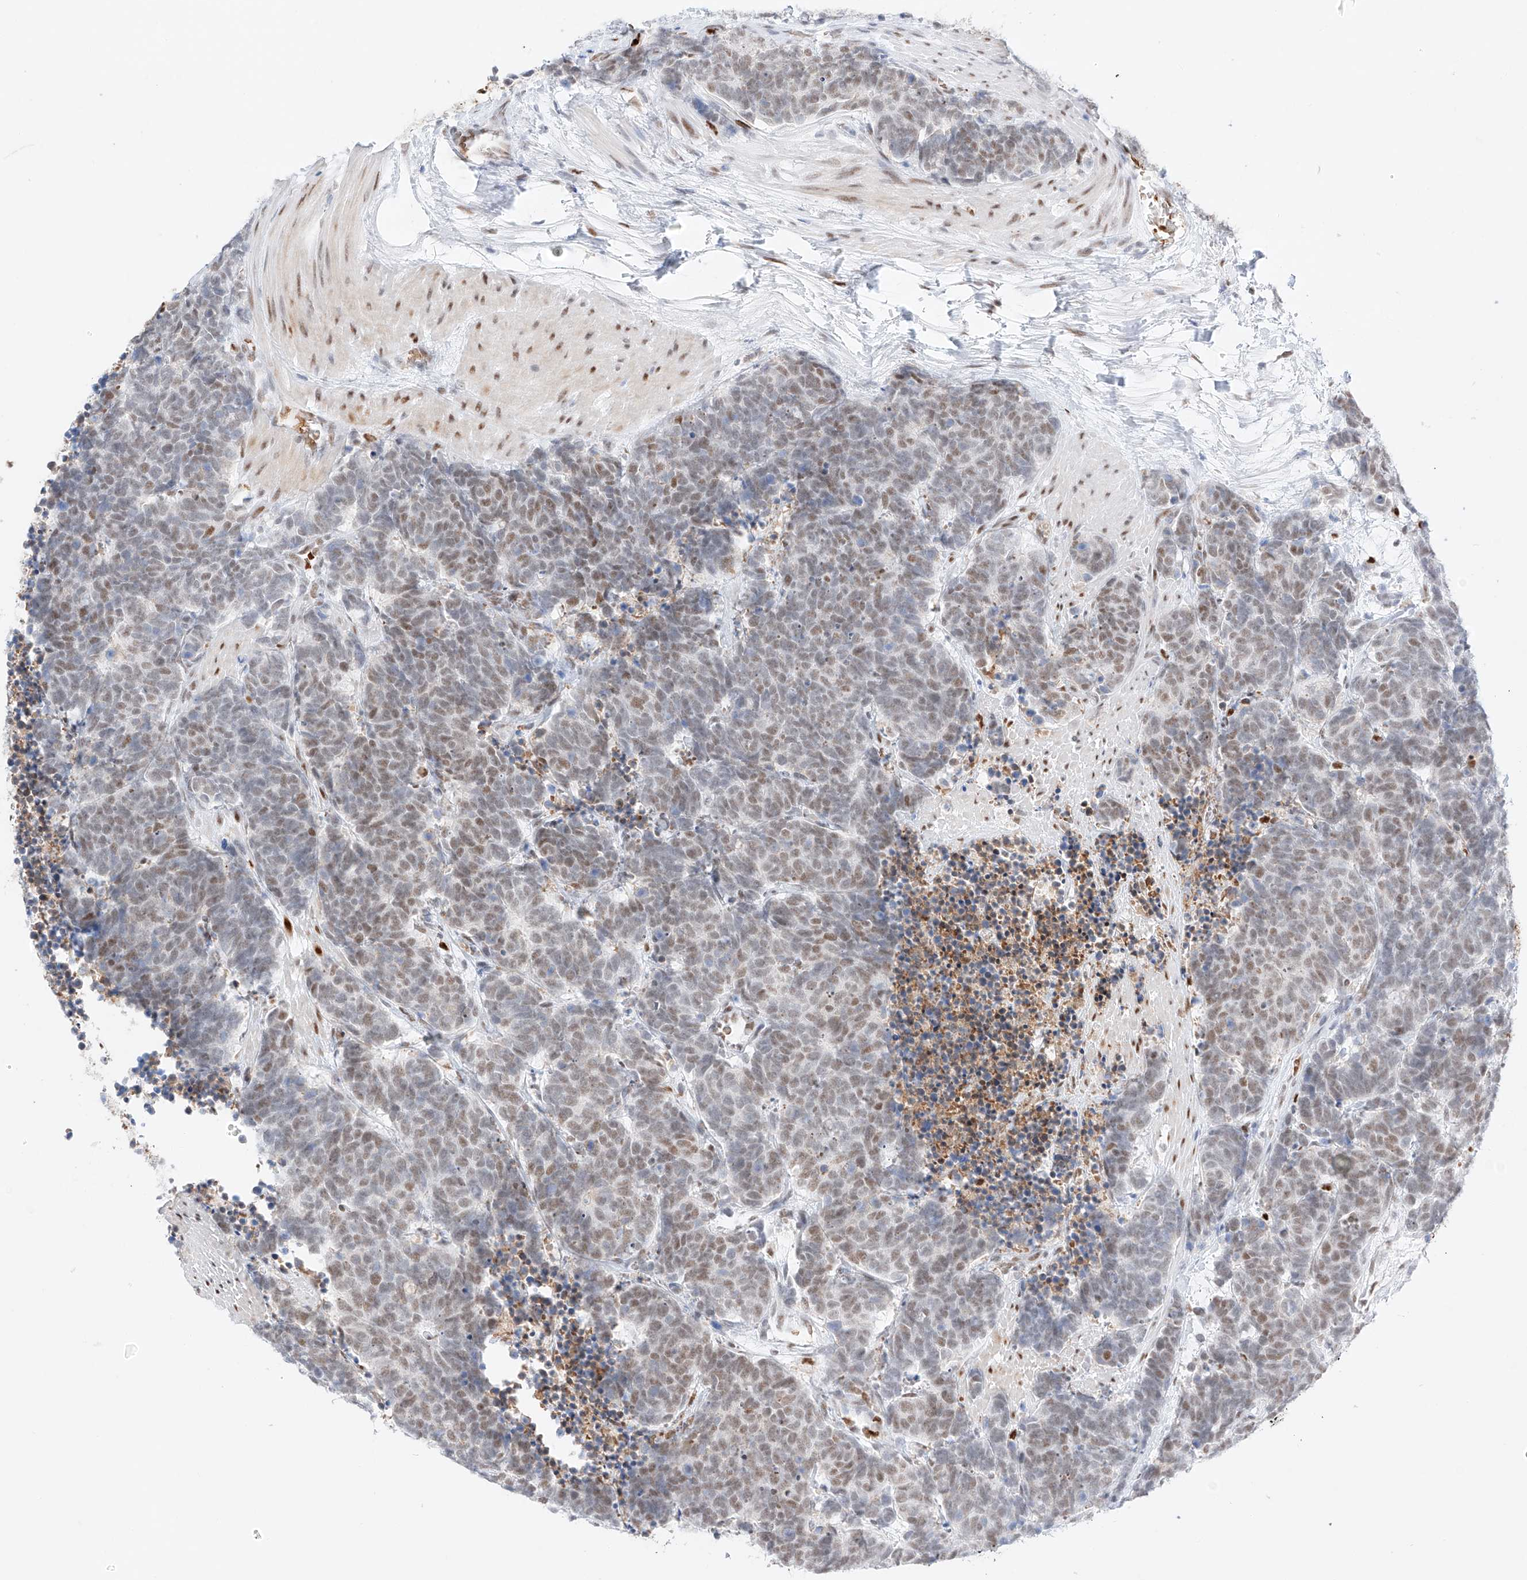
{"staining": {"intensity": "weak", "quantity": "25%-75%", "location": "nuclear"}, "tissue": "carcinoid", "cell_type": "Tumor cells", "image_type": "cancer", "snomed": [{"axis": "morphology", "description": "Carcinoma, NOS"}, {"axis": "morphology", "description": "Carcinoid, malignant, NOS"}, {"axis": "topography", "description": "Urinary bladder"}], "caption": "Carcinoid stained with DAB IHC exhibits low levels of weak nuclear expression in approximately 25%-75% of tumor cells. (brown staining indicates protein expression, while blue staining denotes nuclei).", "gene": "APIP", "patient": {"sex": "male", "age": 57}}